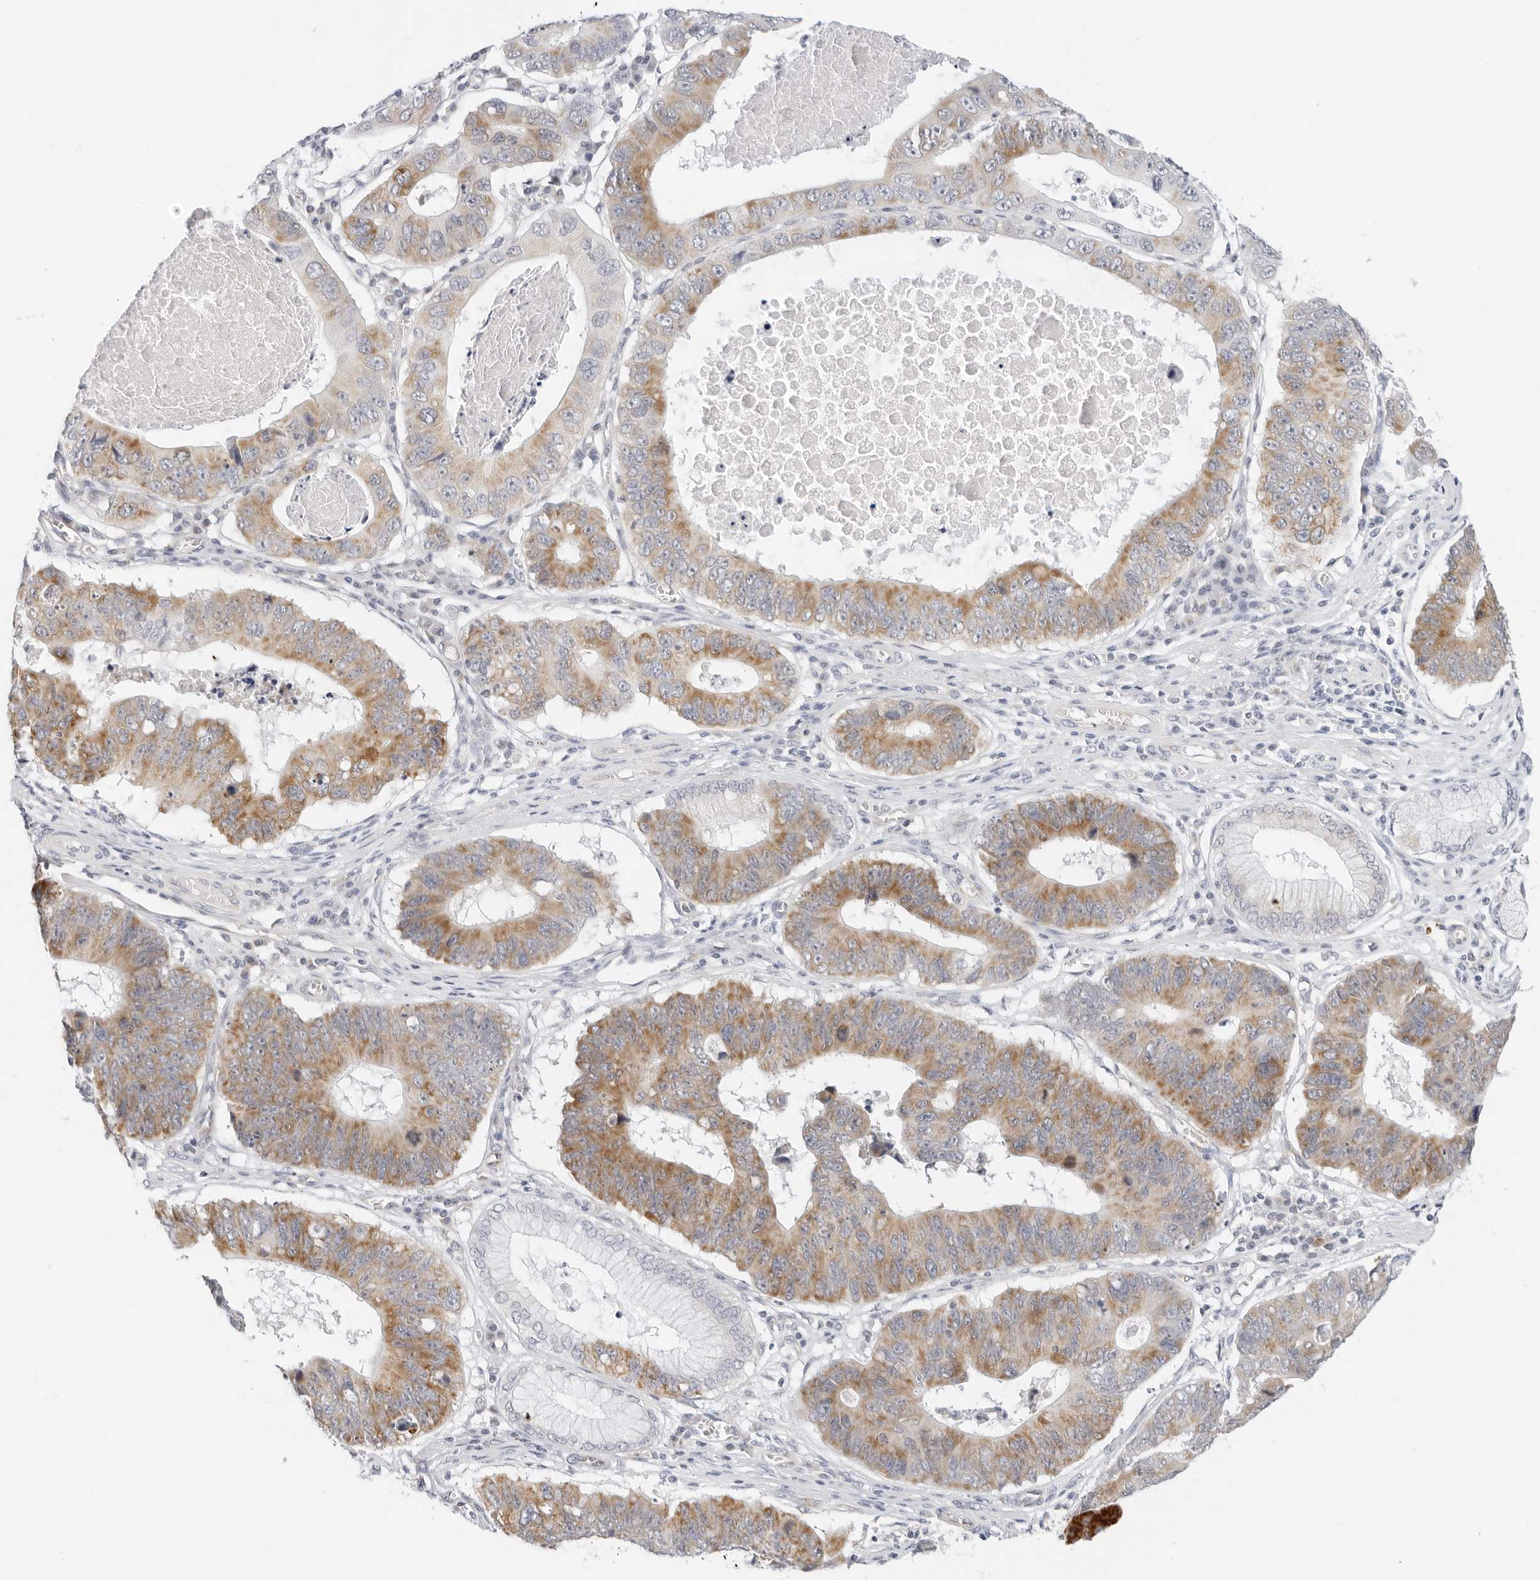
{"staining": {"intensity": "moderate", "quantity": "25%-75%", "location": "cytoplasmic/membranous"}, "tissue": "stomach cancer", "cell_type": "Tumor cells", "image_type": "cancer", "snomed": [{"axis": "morphology", "description": "Adenocarcinoma, NOS"}, {"axis": "topography", "description": "Stomach"}], "caption": "Brown immunohistochemical staining in stomach cancer reveals moderate cytoplasmic/membranous expression in about 25%-75% of tumor cells. The staining was performed using DAB (3,3'-diaminobenzidine), with brown indicating positive protein expression. Nuclei are stained blue with hematoxylin.", "gene": "RC3H1", "patient": {"sex": "male", "age": 59}}